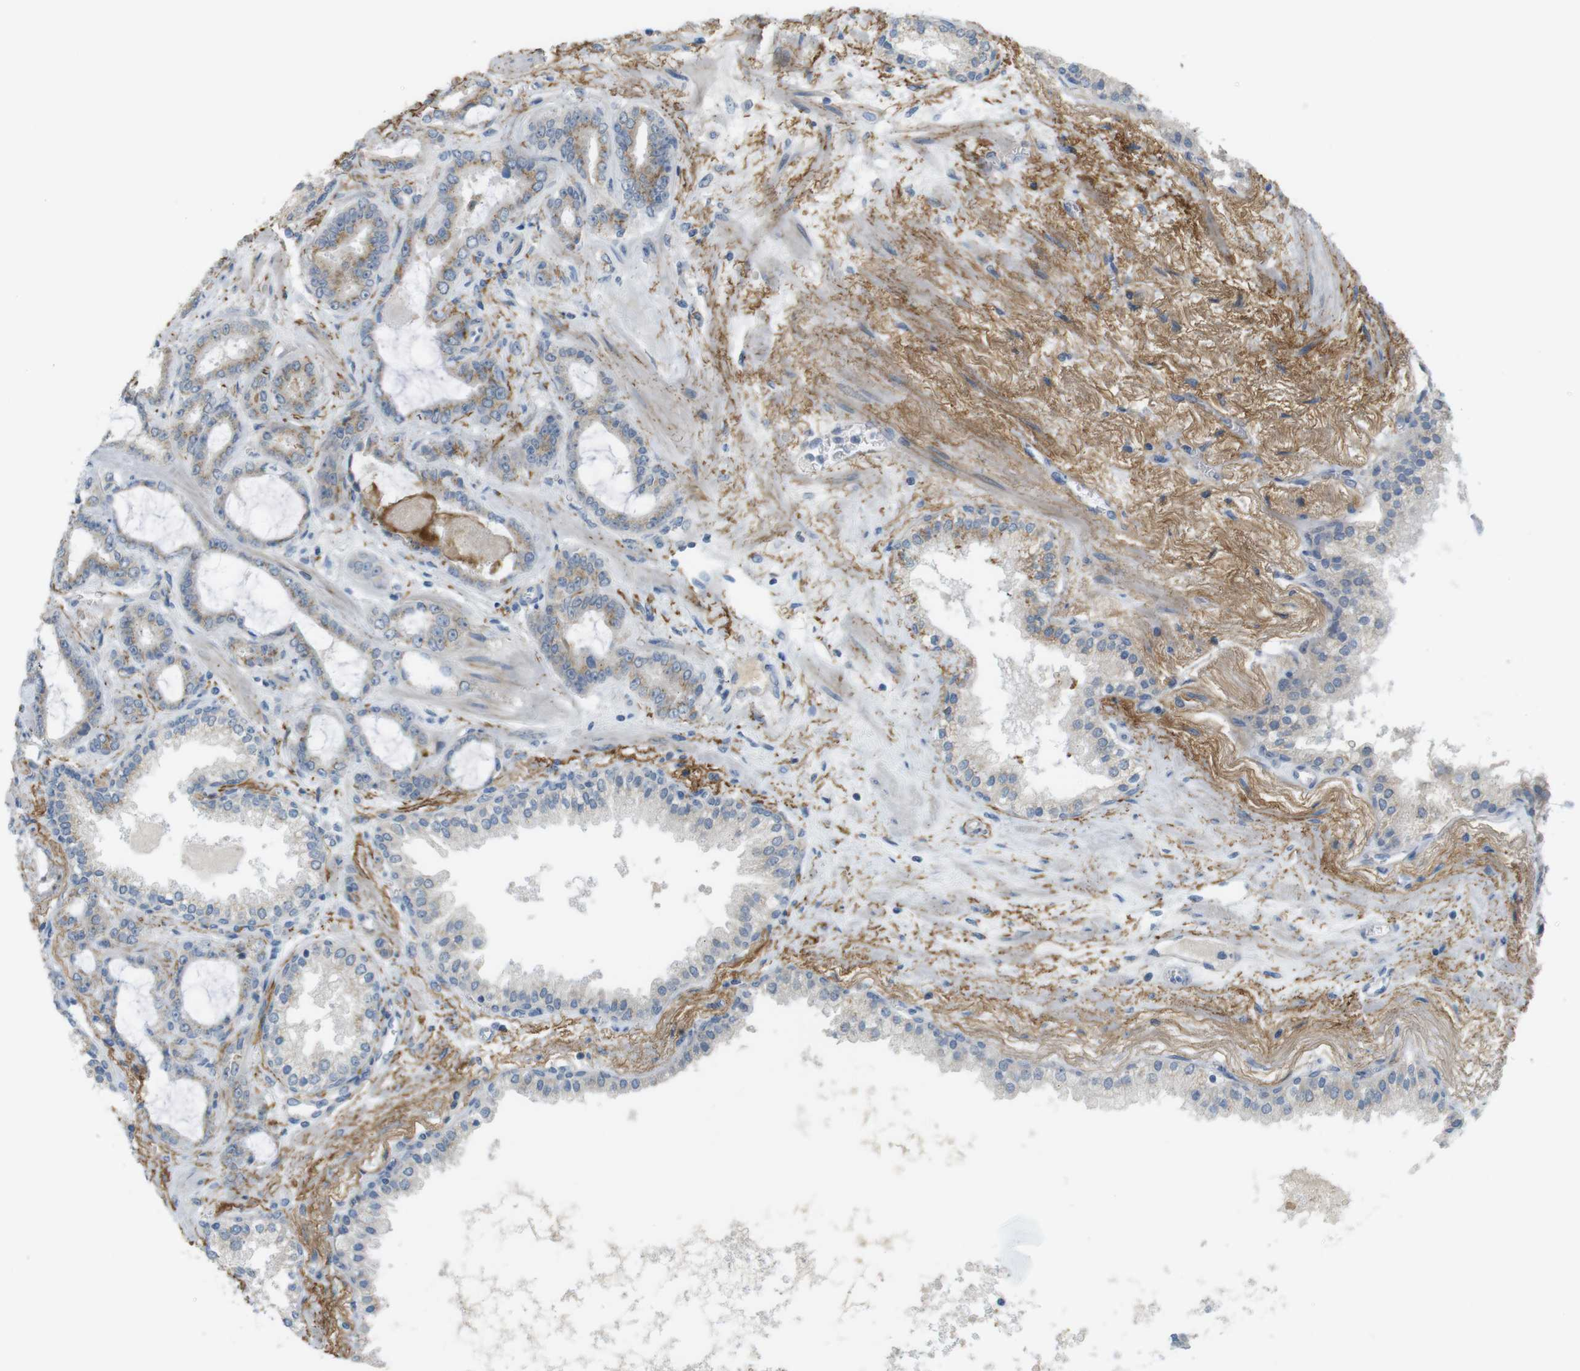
{"staining": {"intensity": "moderate", "quantity": "25%-75%", "location": "cytoplasmic/membranous"}, "tissue": "prostate cancer", "cell_type": "Tumor cells", "image_type": "cancer", "snomed": [{"axis": "morphology", "description": "Adenocarcinoma, Low grade"}, {"axis": "topography", "description": "Prostate"}], "caption": "Immunohistochemistry (IHC) of prostate cancer (low-grade adenocarcinoma) displays medium levels of moderate cytoplasmic/membranous positivity in approximately 25%-75% of tumor cells. (Brightfield microscopy of DAB IHC at high magnification).", "gene": "UGT8", "patient": {"sex": "male", "age": 60}}